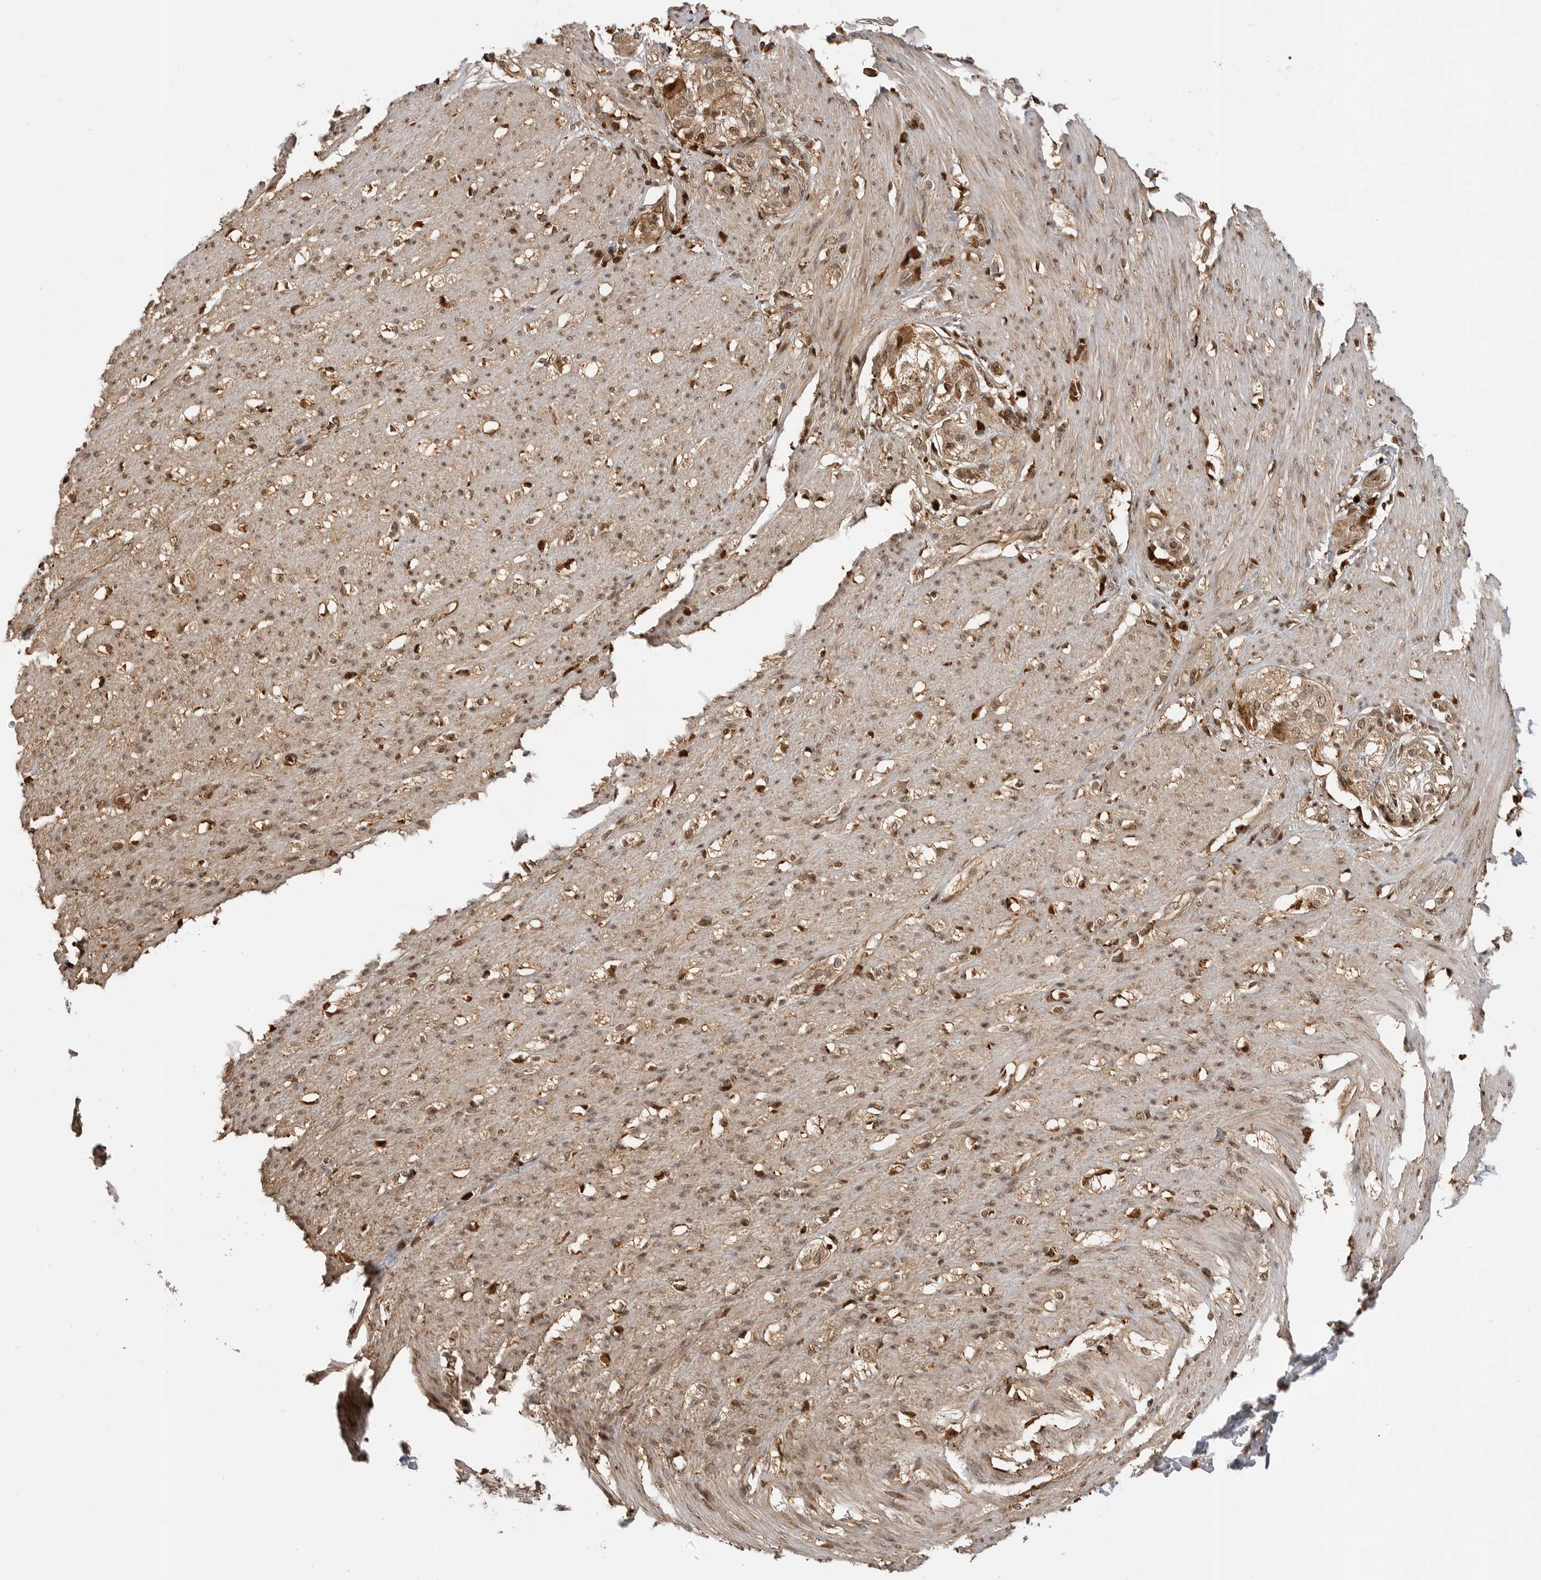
{"staining": {"intensity": "moderate", "quantity": ">75%", "location": "cytoplasmic/membranous,nuclear"}, "tissue": "smooth muscle", "cell_type": "Smooth muscle cells", "image_type": "normal", "snomed": [{"axis": "morphology", "description": "Normal tissue, NOS"}, {"axis": "morphology", "description": "Adenocarcinoma, NOS"}, {"axis": "topography", "description": "Colon"}, {"axis": "topography", "description": "Peripheral nerve tissue"}], "caption": "Immunohistochemistry (IHC) micrograph of unremarkable smooth muscle: smooth muscle stained using IHC shows medium levels of moderate protein expression localized specifically in the cytoplasmic/membranous,nuclear of smooth muscle cells, appearing as a cytoplasmic/membranous,nuclear brown color.", "gene": "BMP2K", "patient": {"sex": "male", "age": 14}}